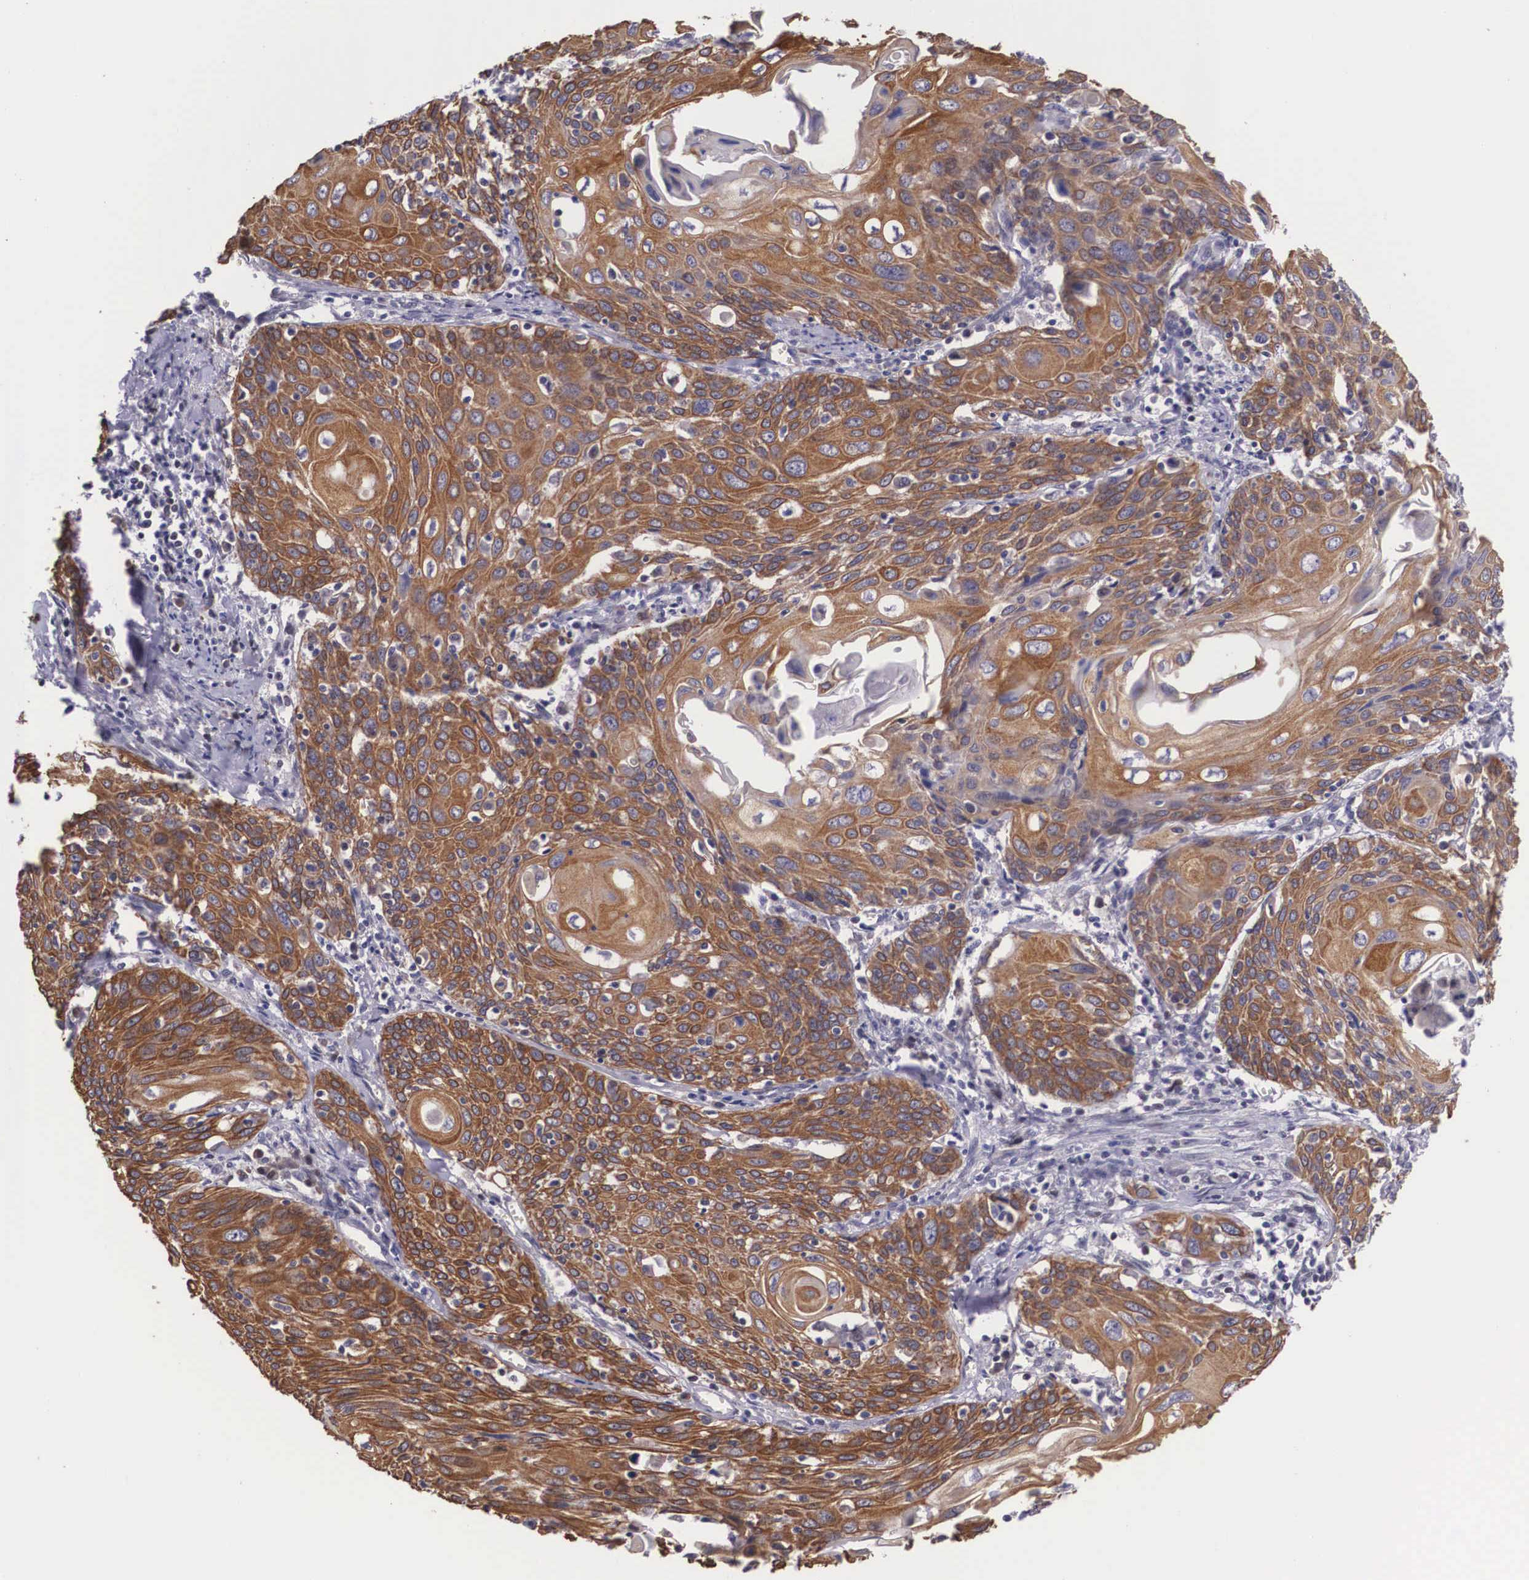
{"staining": {"intensity": "strong", "quantity": ">75%", "location": "cytoplasmic/membranous"}, "tissue": "cervical cancer", "cell_type": "Tumor cells", "image_type": "cancer", "snomed": [{"axis": "morphology", "description": "Squamous cell carcinoma, NOS"}, {"axis": "topography", "description": "Cervix"}], "caption": "Cervical squamous cell carcinoma stained with immunohistochemistry (IHC) exhibits strong cytoplasmic/membranous positivity in about >75% of tumor cells. (Brightfield microscopy of DAB IHC at high magnification).", "gene": "SLC25A21", "patient": {"sex": "female", "age": 54}}